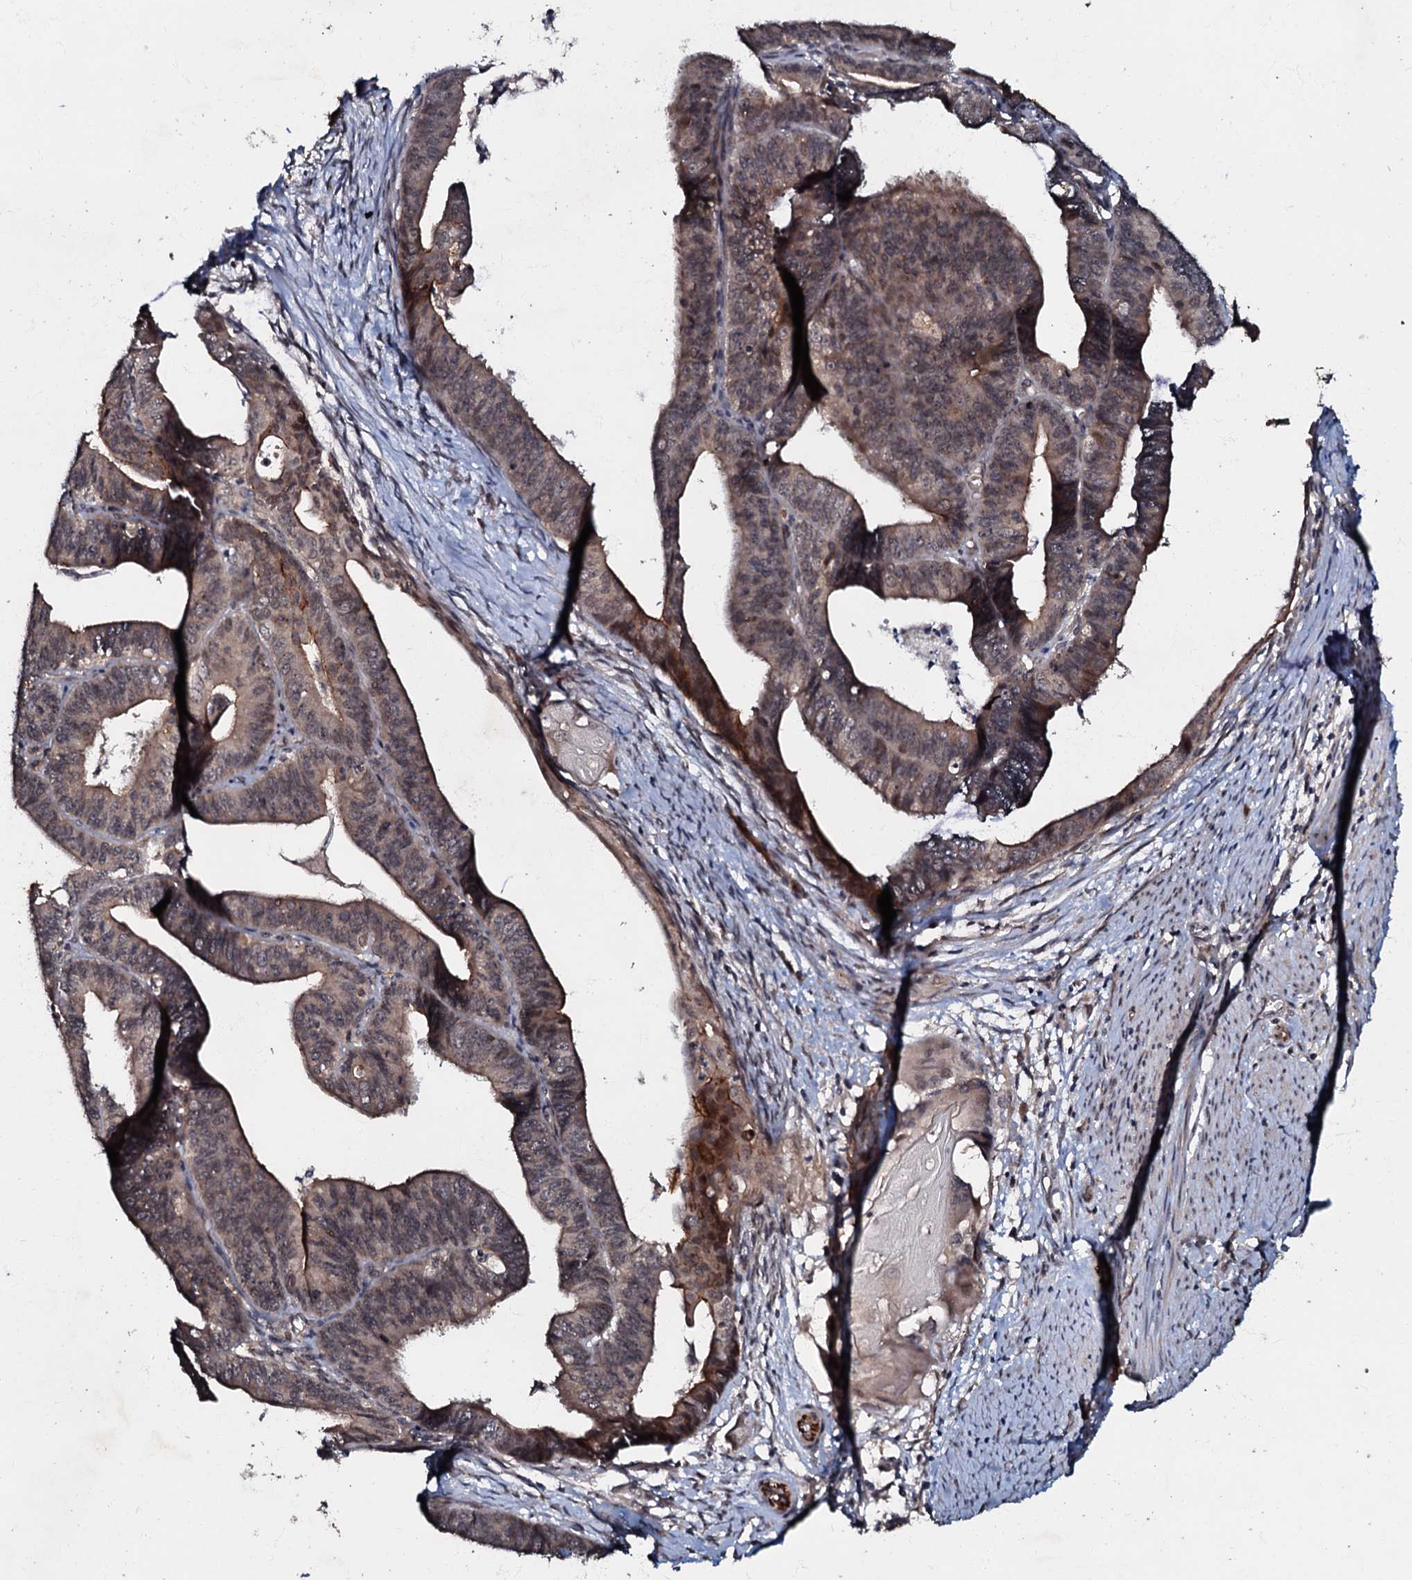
{"staining": {"intensity": "moderate", "quantity": "<25%", "location": "cytoplasmic/membranous,nuclear"}, "tissue": "endometrial cancer", "cell_type": "Tumor cells", "image_type": "cancer", "snomed": [{"axis": "morphology", "description": "Adenocarcinoma, NOS"}, {"axis": "topography", "description": "Endometrium"}], "caption": "This photomicrograph shows IHC staining of endometrial adenocarcinoma, with low moderate cytoplasmic/membranous and nuclear staining in about <25% of tumor cells.", "gene": "MANSC4", "patient": {"sex": "female", "age": 73}}